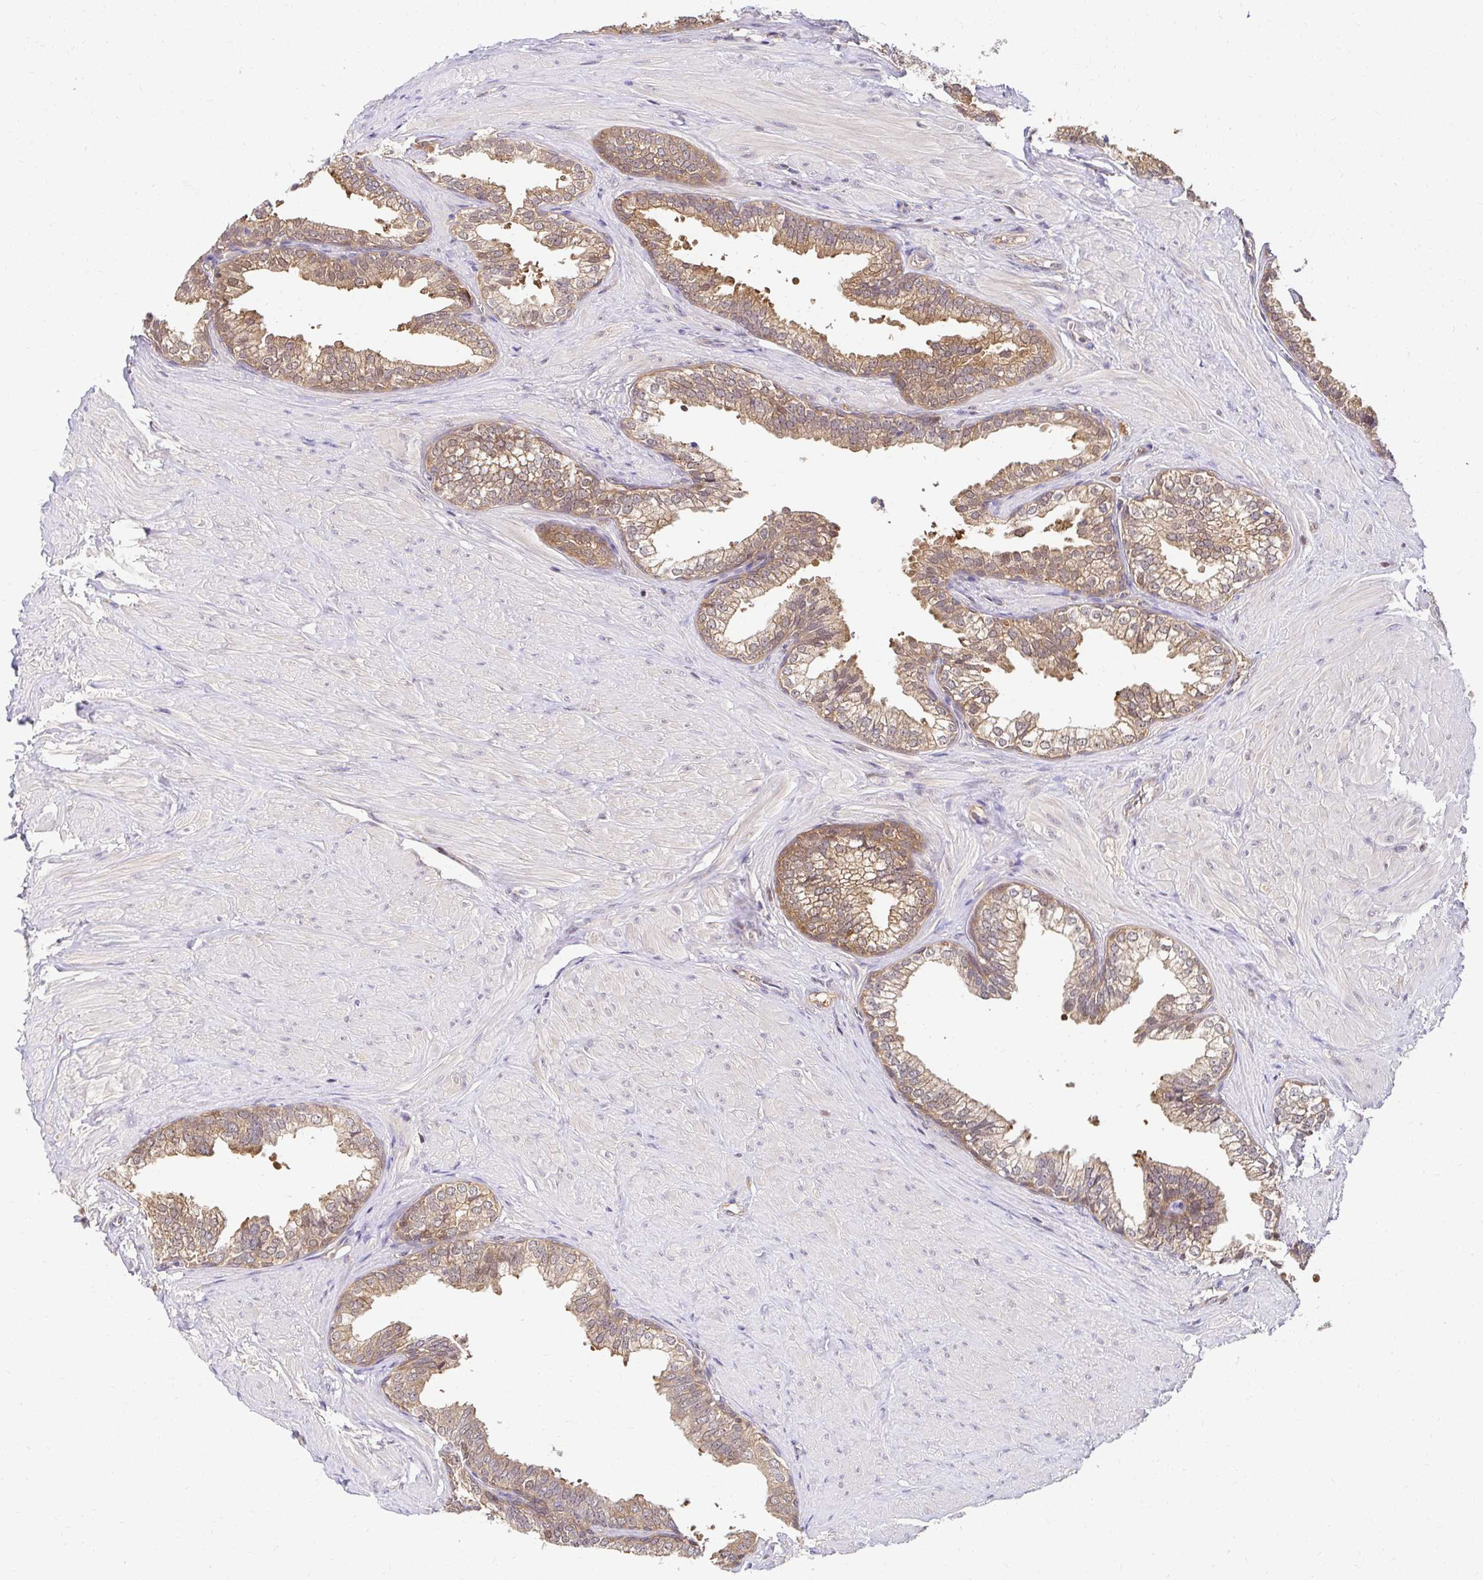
{"staining": {"intensity": "moderate", "quantity": ">75%", "location": "cytoplasmic/membranous,nuclear"}, "tissue": "prostate", "cell_type": "Glandular cells", "image_type": "normal", "snomed": [{"axis": "morphology", "description": "Normal tissue, NOS"}, {"axis": "topography", "description": "Prostate"}, {"axis": "topography", "description": "Peripheral nerve tissue"}], "caption": "Immunohistochemistry (IHC) staining of benign prostate, which exhibits medium levels of moderate cytoplasmic/membranous,nuclear positivity in about >75% of glandular cells indicating moderate cytoplasmic/membranous,nuclear protein positivity. The staining was performed using DAB (brown) for protein detection and nuclei were counterstained in hematoxylin (blue).", "gene": "PSMA4", "patient": {"sex": "male", "age": 55}}